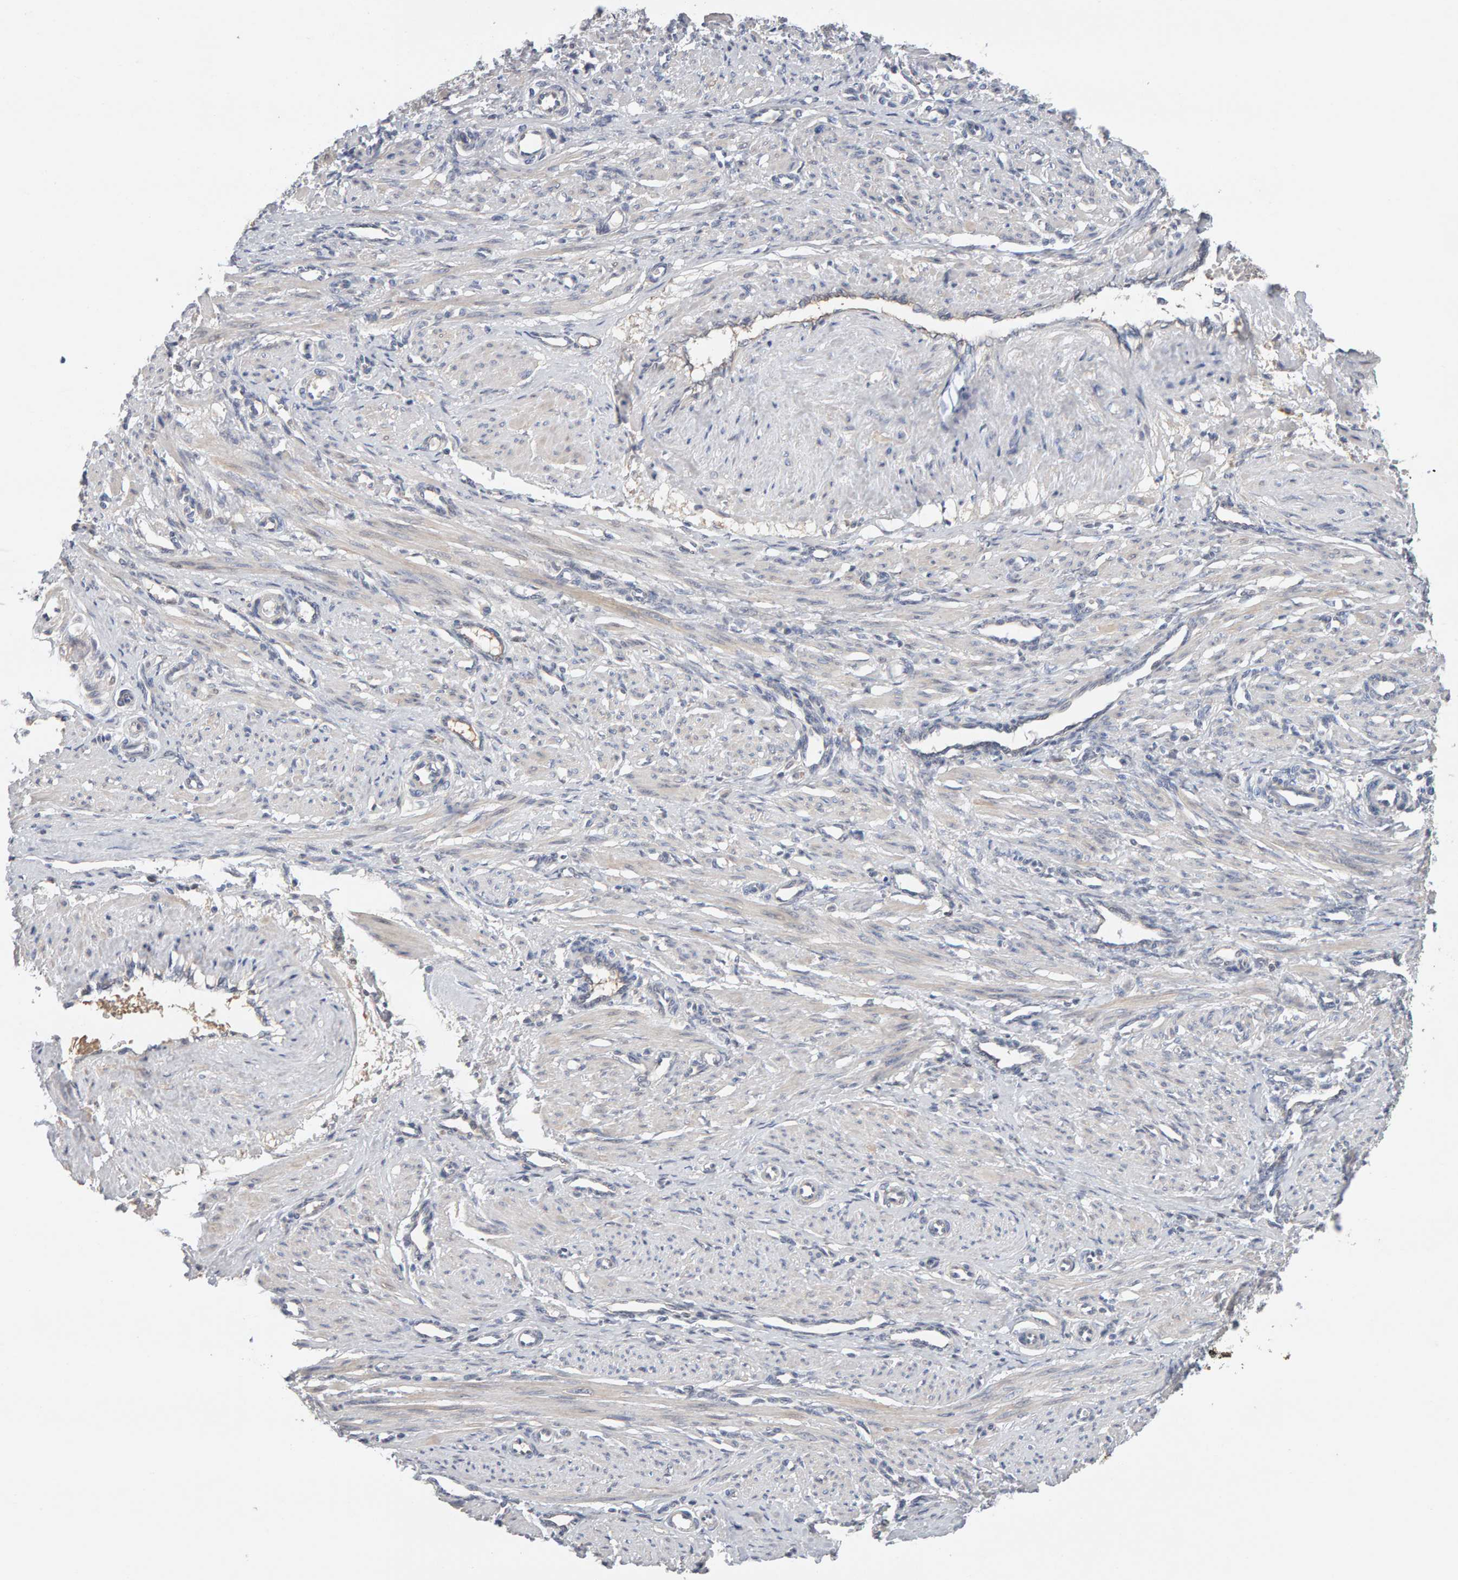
{"staining": {"intensity": "negative", "quantity": "none", "location": "none"}, "tissue": "smooth muscle", "cell_type": "Smooth muscle cells", "image_type": "normal", "snomed": [{"axis": "morphology", "description": "Normal tissue, NOS"}, {"axis": "topography", "description": "Endometrium"}], "caption": "DAB (3,3'-diaminobenzidine) immunohistochemical staining of normal smooth muscle shows no significant positivity in smooth muscle cells. (IHC, brightfield microscopy, high magnification).", "gene": "GFUS", "patient": {"sex": "female", "age": 33}}